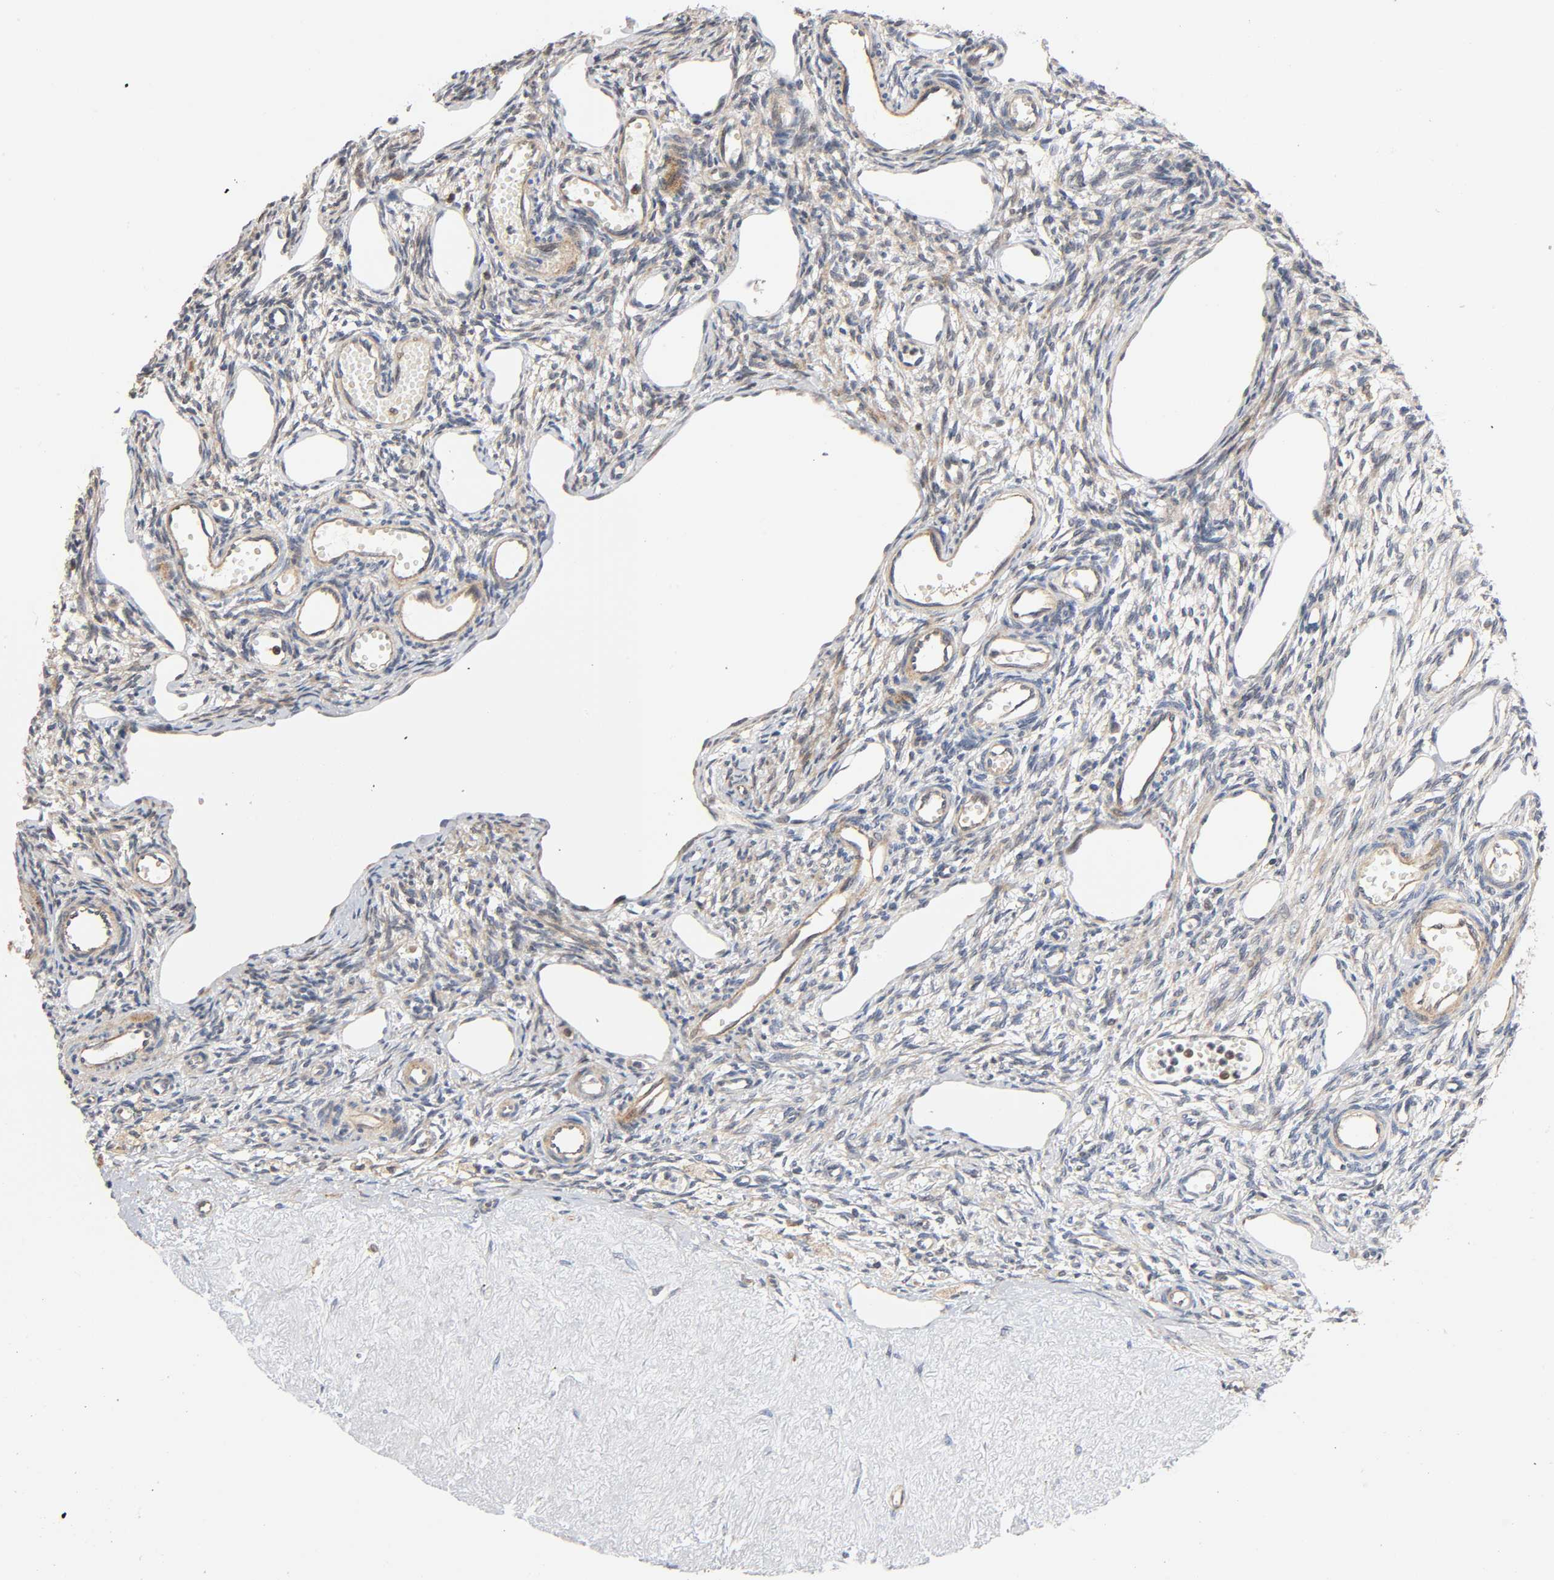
{"staining": {"intensity": "weak", "quantity": "25%-75%", "location": "cytoplasmic/membranous"}, "tissue": "ovary", "cell_type": "Ovarian stroma cells", "image_type": "normal", "snomed": [{"axis": "morphology", "description": "Normal tissue, NOS"}, {"axis": "topography", "description": "Ovary"}], "caption": "Approximately 25%-75% of ovarian stroma cells in unremarkable human ovary demonstrate weak cytoplasmic/membranous protein positivity as visualized by brown immunohistochemical staining.", "gene": "CASP9", "patient": {"sex": "female", "age": 33}}